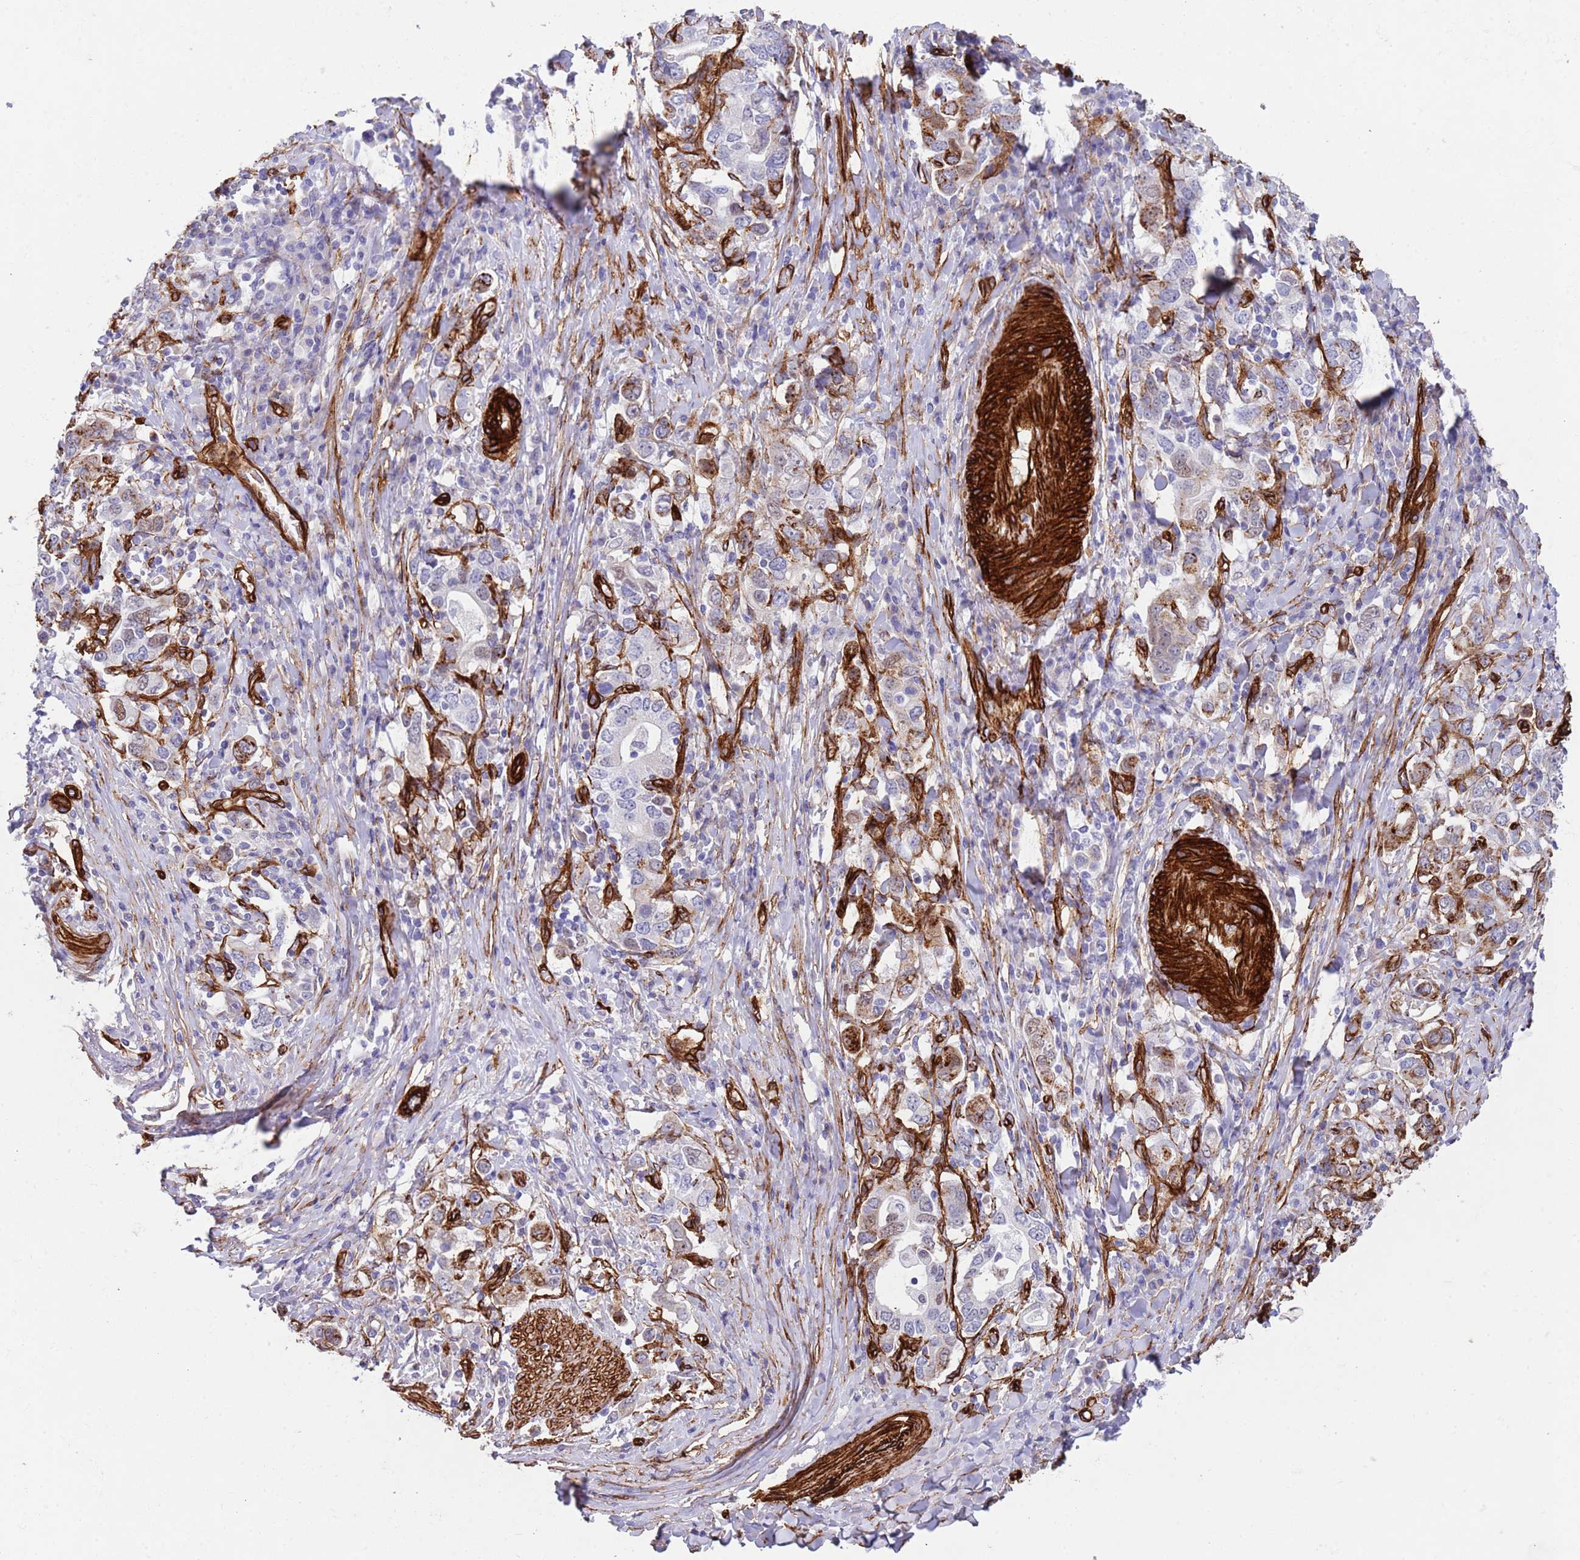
{"staining": {"intensity": "negative", "quantity": "none", "location": "none"}, "tissue": "stomach cancer", "cell_type": "Tumor cells", "image_type": "cancer", "snomed": [{"axis": "morphology", "description": "Adenocarcinoma, NOS"}, {"axis": "topography", "description": "Stomach, upper"}, {"axis": "topography", "description": "Stomach"}], "caption": "This is an immunohistochemistry (IHC) micrograph of human adenocarcinoma (stomach). There is no positivity in tumor cells.", "gene": "CAV2", "patient": {"sex": "male", "age": 62}}